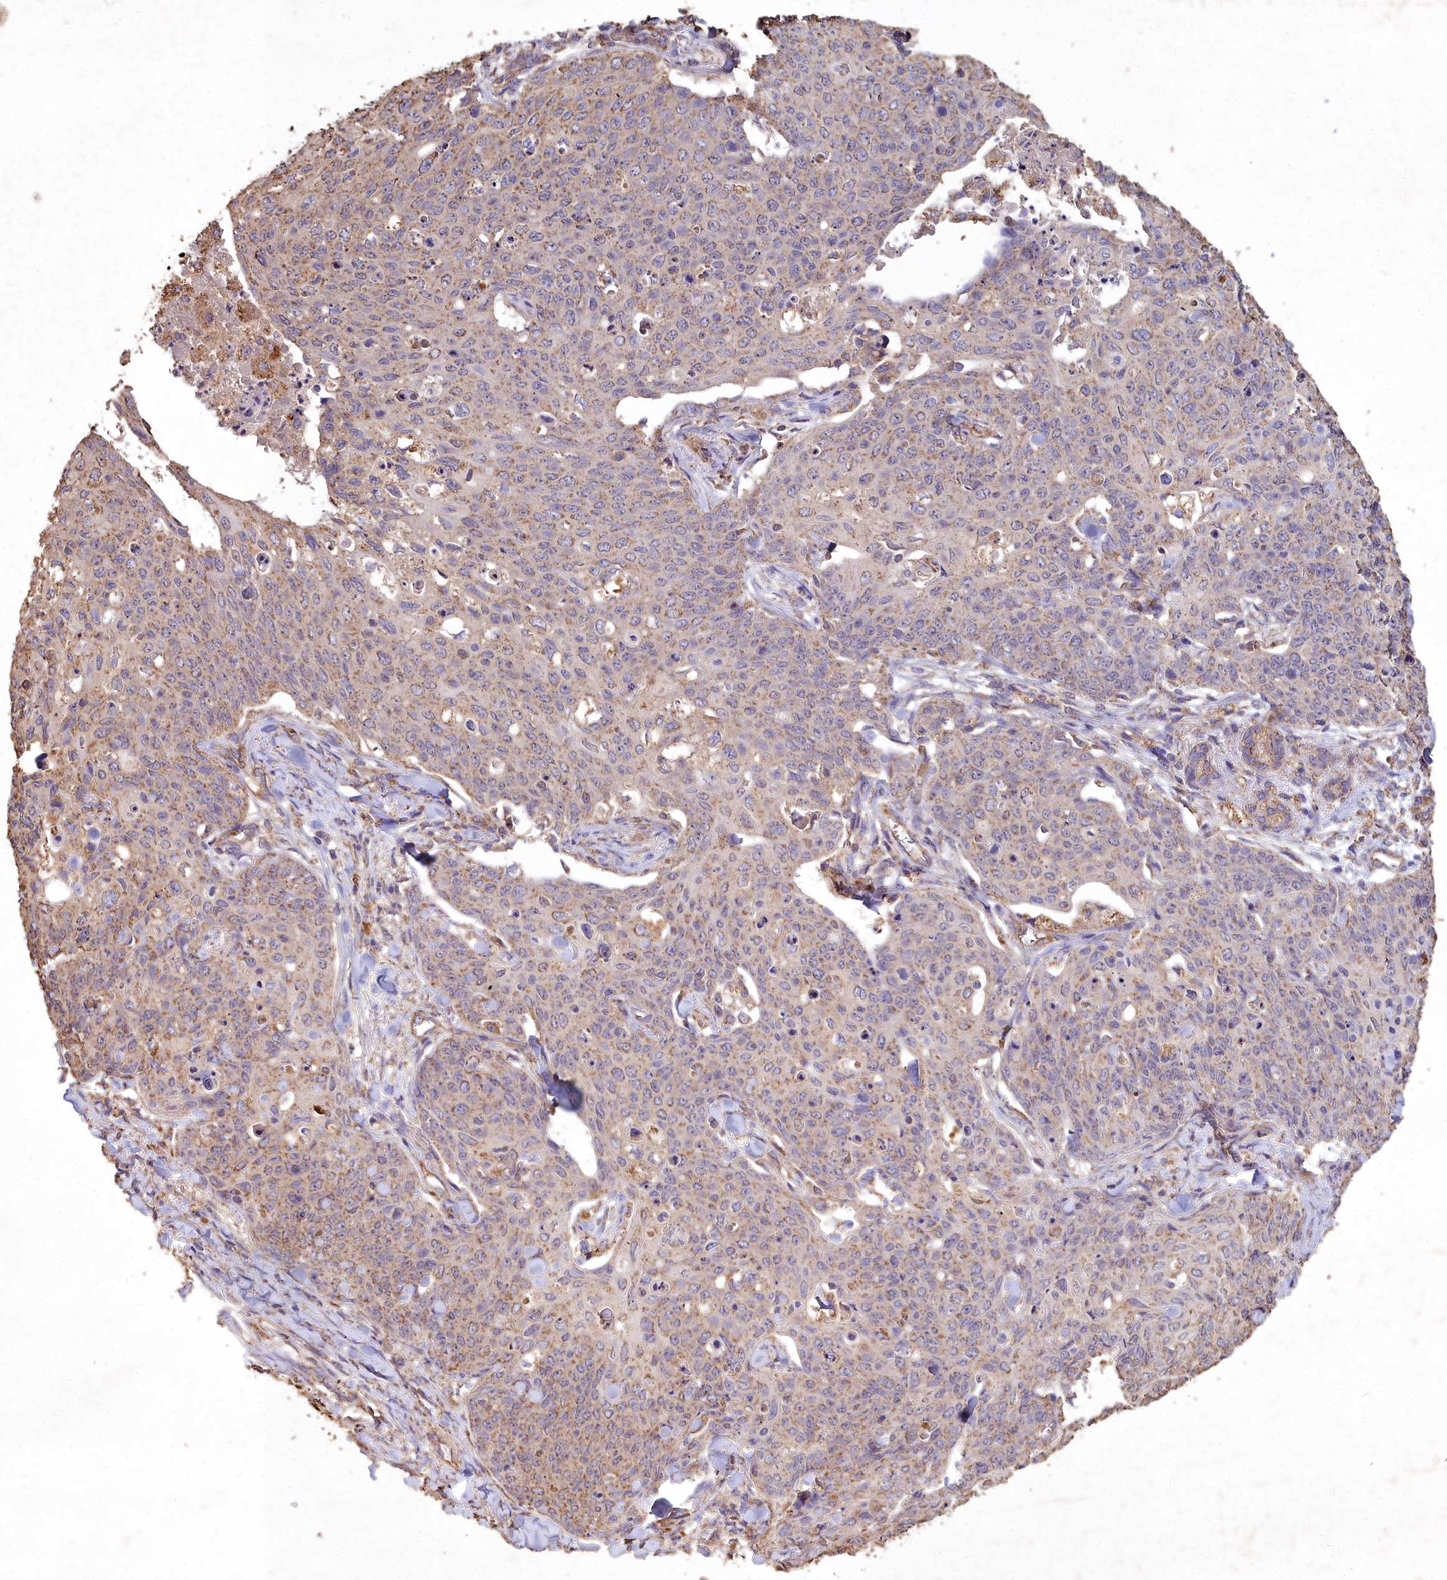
{"staining": {"intensity": "weak", "quantity": "25%-75%", "location": "cytoplasmic/membranous"}, "tissue": "skin cancer", "cell_type": "Tumor cells", "image_type": "cancer", "snomed": [{"axis": "morphology", "description": "Squamous cell carcinoma, NOS"}, {"axis": "topography", "description": "Skin"}, {"axis": "topography", "description": "Vulva"}], "caption": "Human skin squamous cell carcinoma stained for a protein (brown) reveals weak cytoplasmic/membranous positive expression in approximately 25%-75% of tumor cells.", "gene": "CEMIP2", "patient": {"sex": "female", "age": 85}}